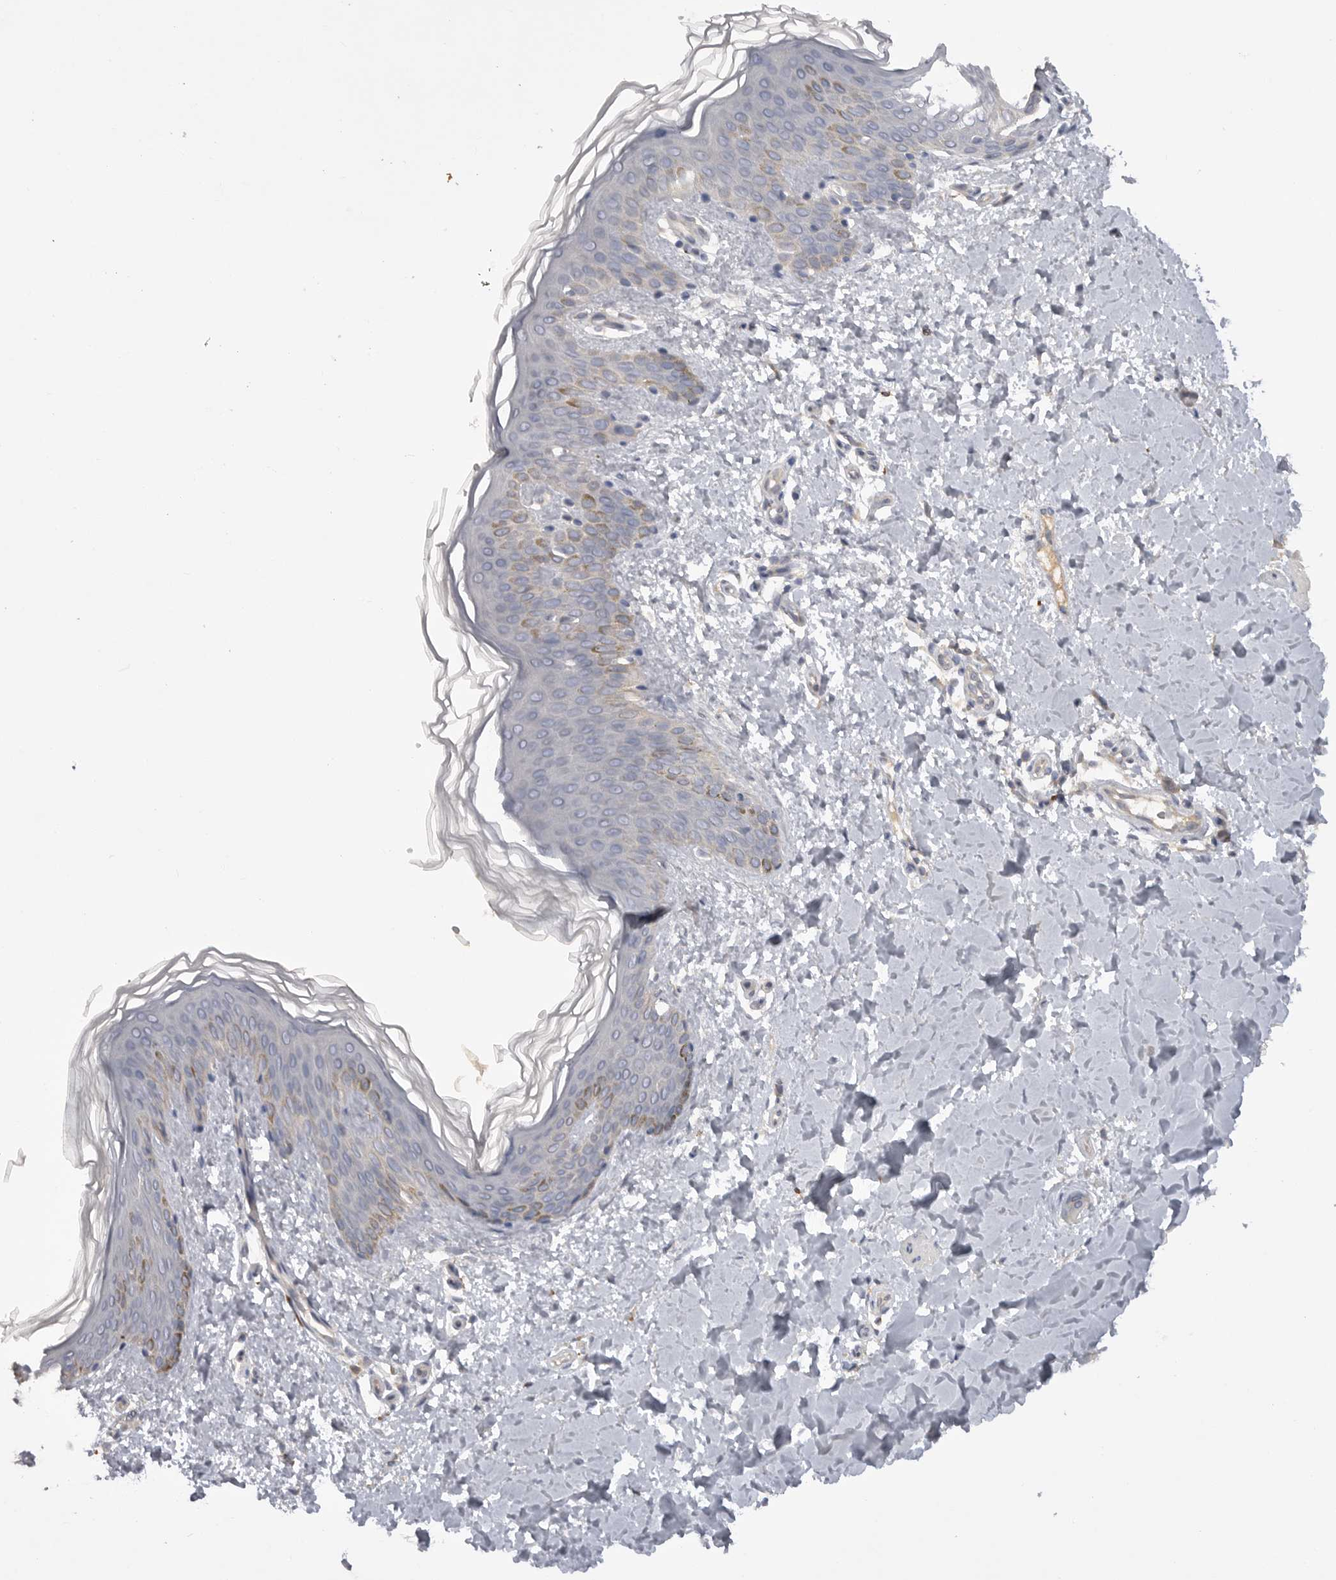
{"staining": {"intensity": "negative", "quantity": "none", "location": "none"}, "tissue": "skin", "cell_type": "Fibroblasts", "image_type": "normal", "snomed": [{"axis": "morphology", "description": "Normal tissue, NOS"}, {"axis": "morphology", "description": "Neoplasm, benign, NOS"}, {"axis": "topography", "description": "Skin"}, {"axis": "topography", "description": "Soft tissue"}], "caption": "The photomicrograph displays no staining of fibroblasts in unremarkable skin. Brightfield microscopy of IHC stained with DAB (3,3'-diaminobenzidine) (brown) and hematoxylin (blue), captured at high magnification.", "gene": "DHDDS", "patient": {"sex": "male", "age": 26}}